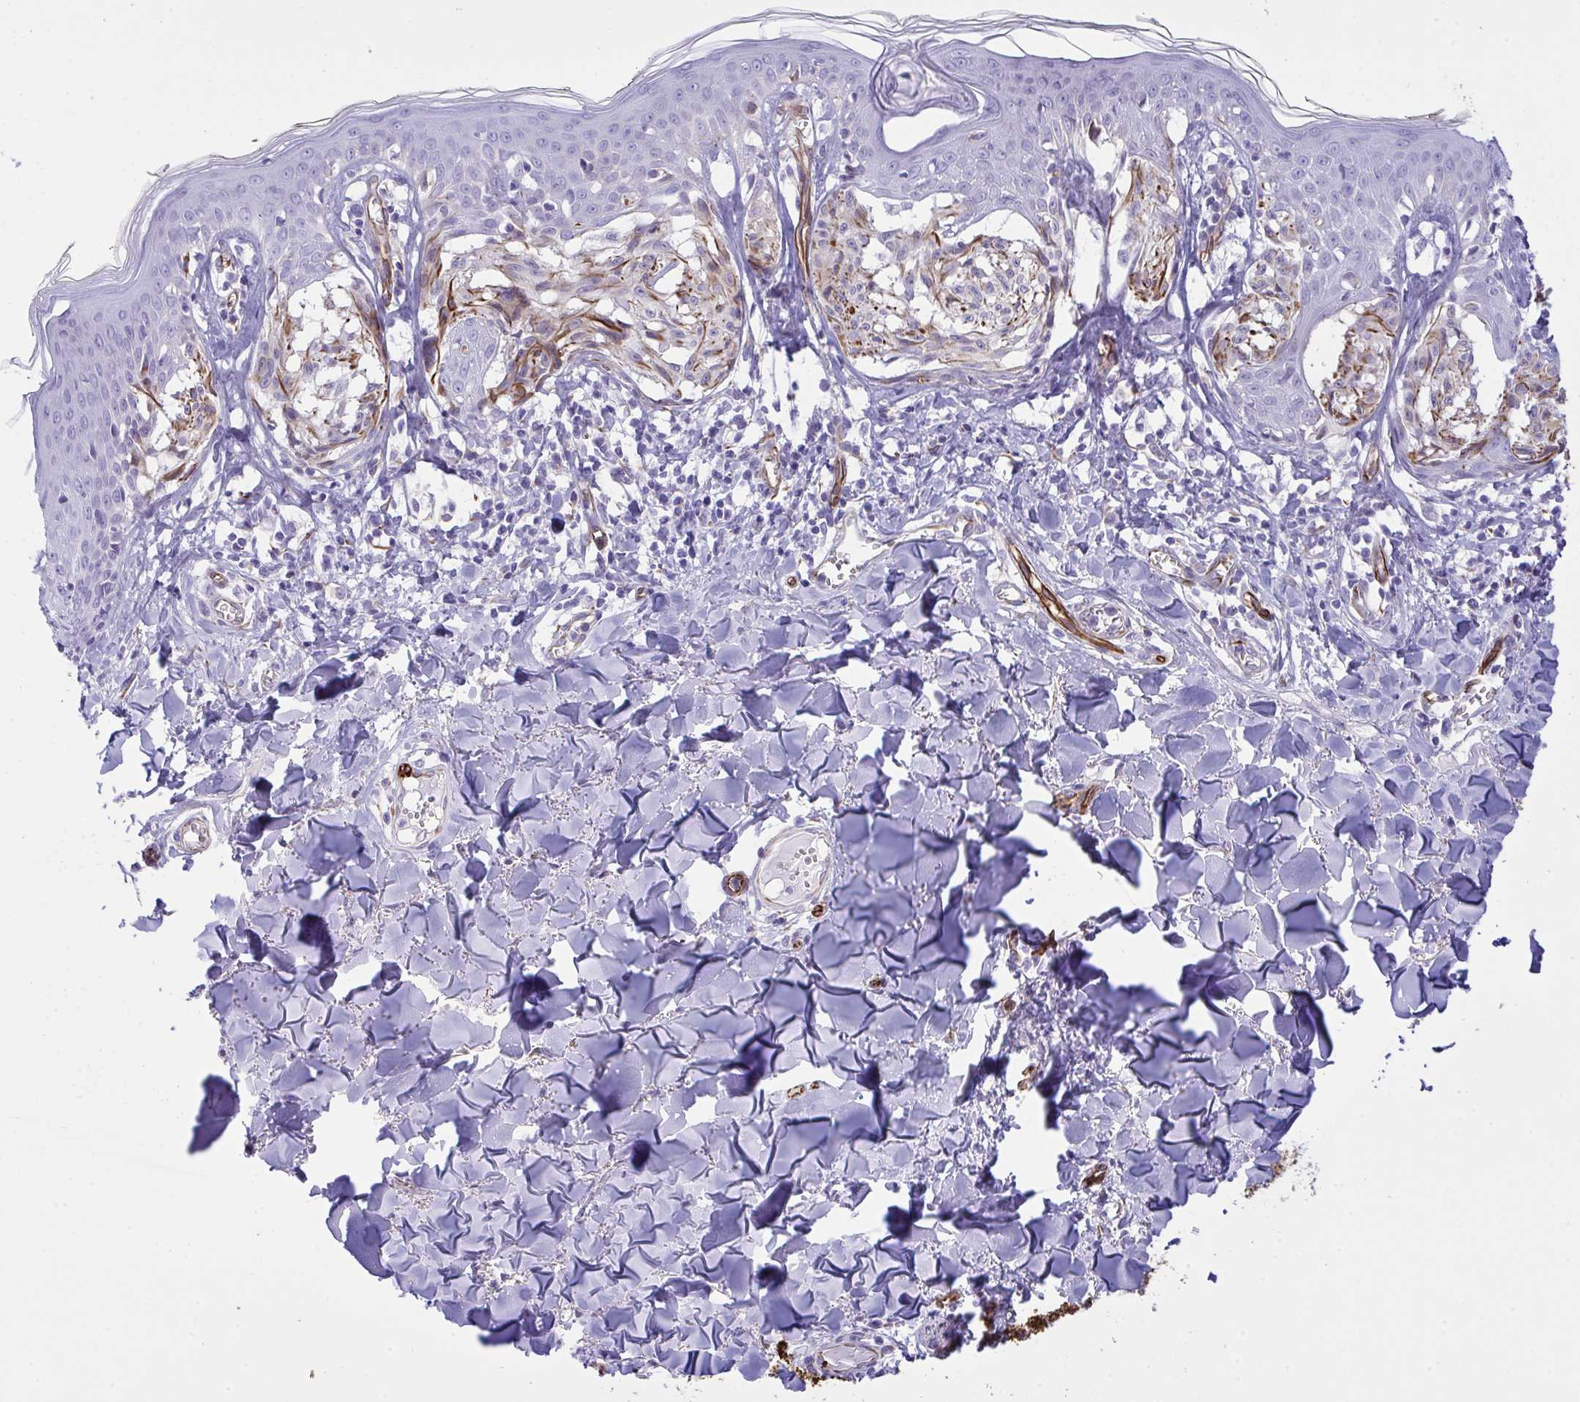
{"staining": {"intensity": "moderate", "quantity": "25%-75%", "location": "cytoplasmic/membranous"}, "tissue": "melanoma", "cell_type": "Tumor cells", "image_type": "cancer", "snomed": [{"axis": "morphology", "description": "Malignant melanoma, NOS"}, {"axis": "topography", "description": "Skin"}], "caption": "Immunohistochemistry image of human malignant melanoma stained for a protein (brown), which exhibits medium levels of moderate cytoplasmic/membranous expression in approximately 25%-75% of tumor cells.", "gene": "SLC35B1", "patient": {"sex": "female", "age": 43}}